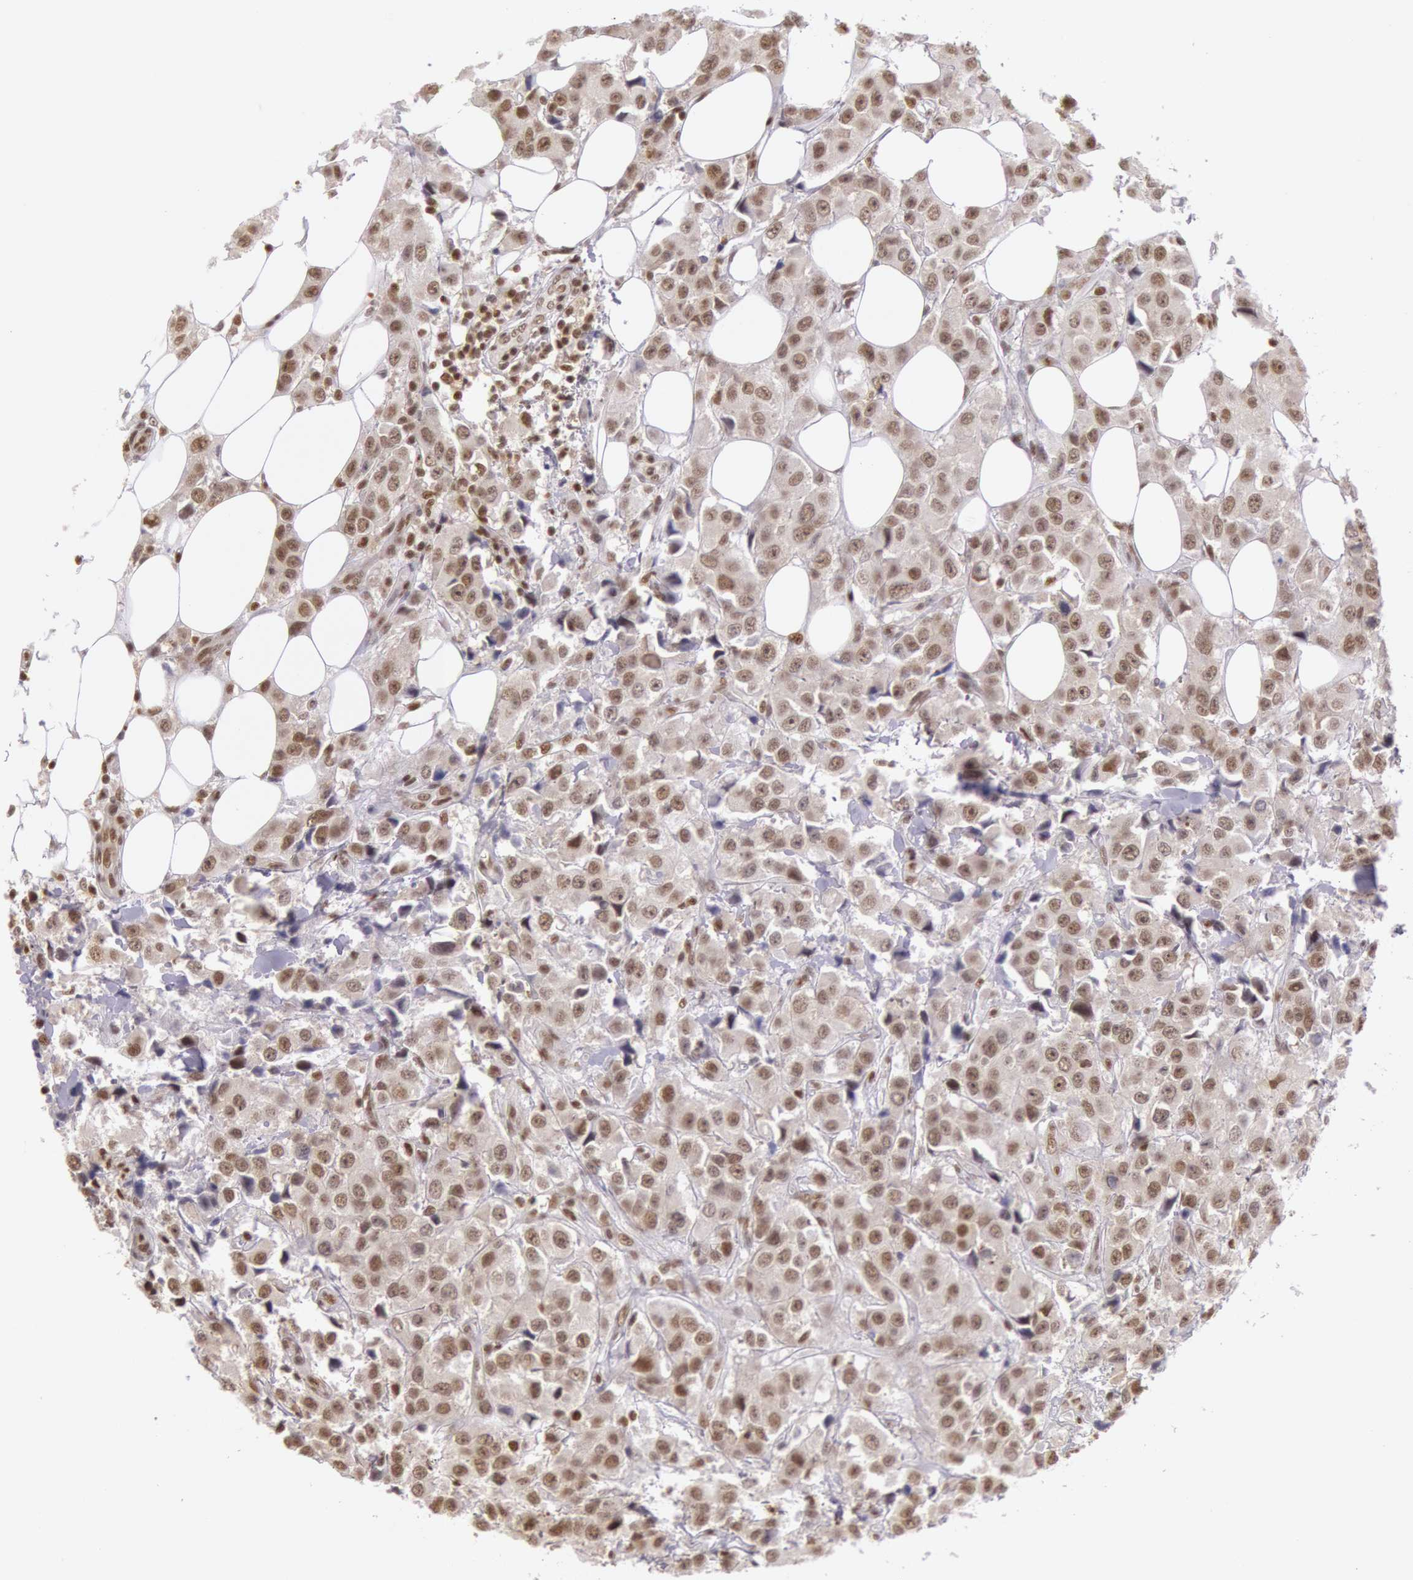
{"staining": {"intensity": "moderate", "quantity": ">75%", "location": "nuclear"}, "tissue": "breast cancer", "cell_type": "Tumor cells", "image_type": "cancer", "snomed": [{"axis": "morphology", "description": "Duct carcinoma"}, {"axis": "topography", "description": "Breast"}], "caption": "Moderate nuclear expression for a protein is identified in approximately >75% of tumor cells of breast cancer (infiltrating ductal carcinoma) using IHC.", "gene": "ESS2", "patient": {"sex": "female", "age": 58}}